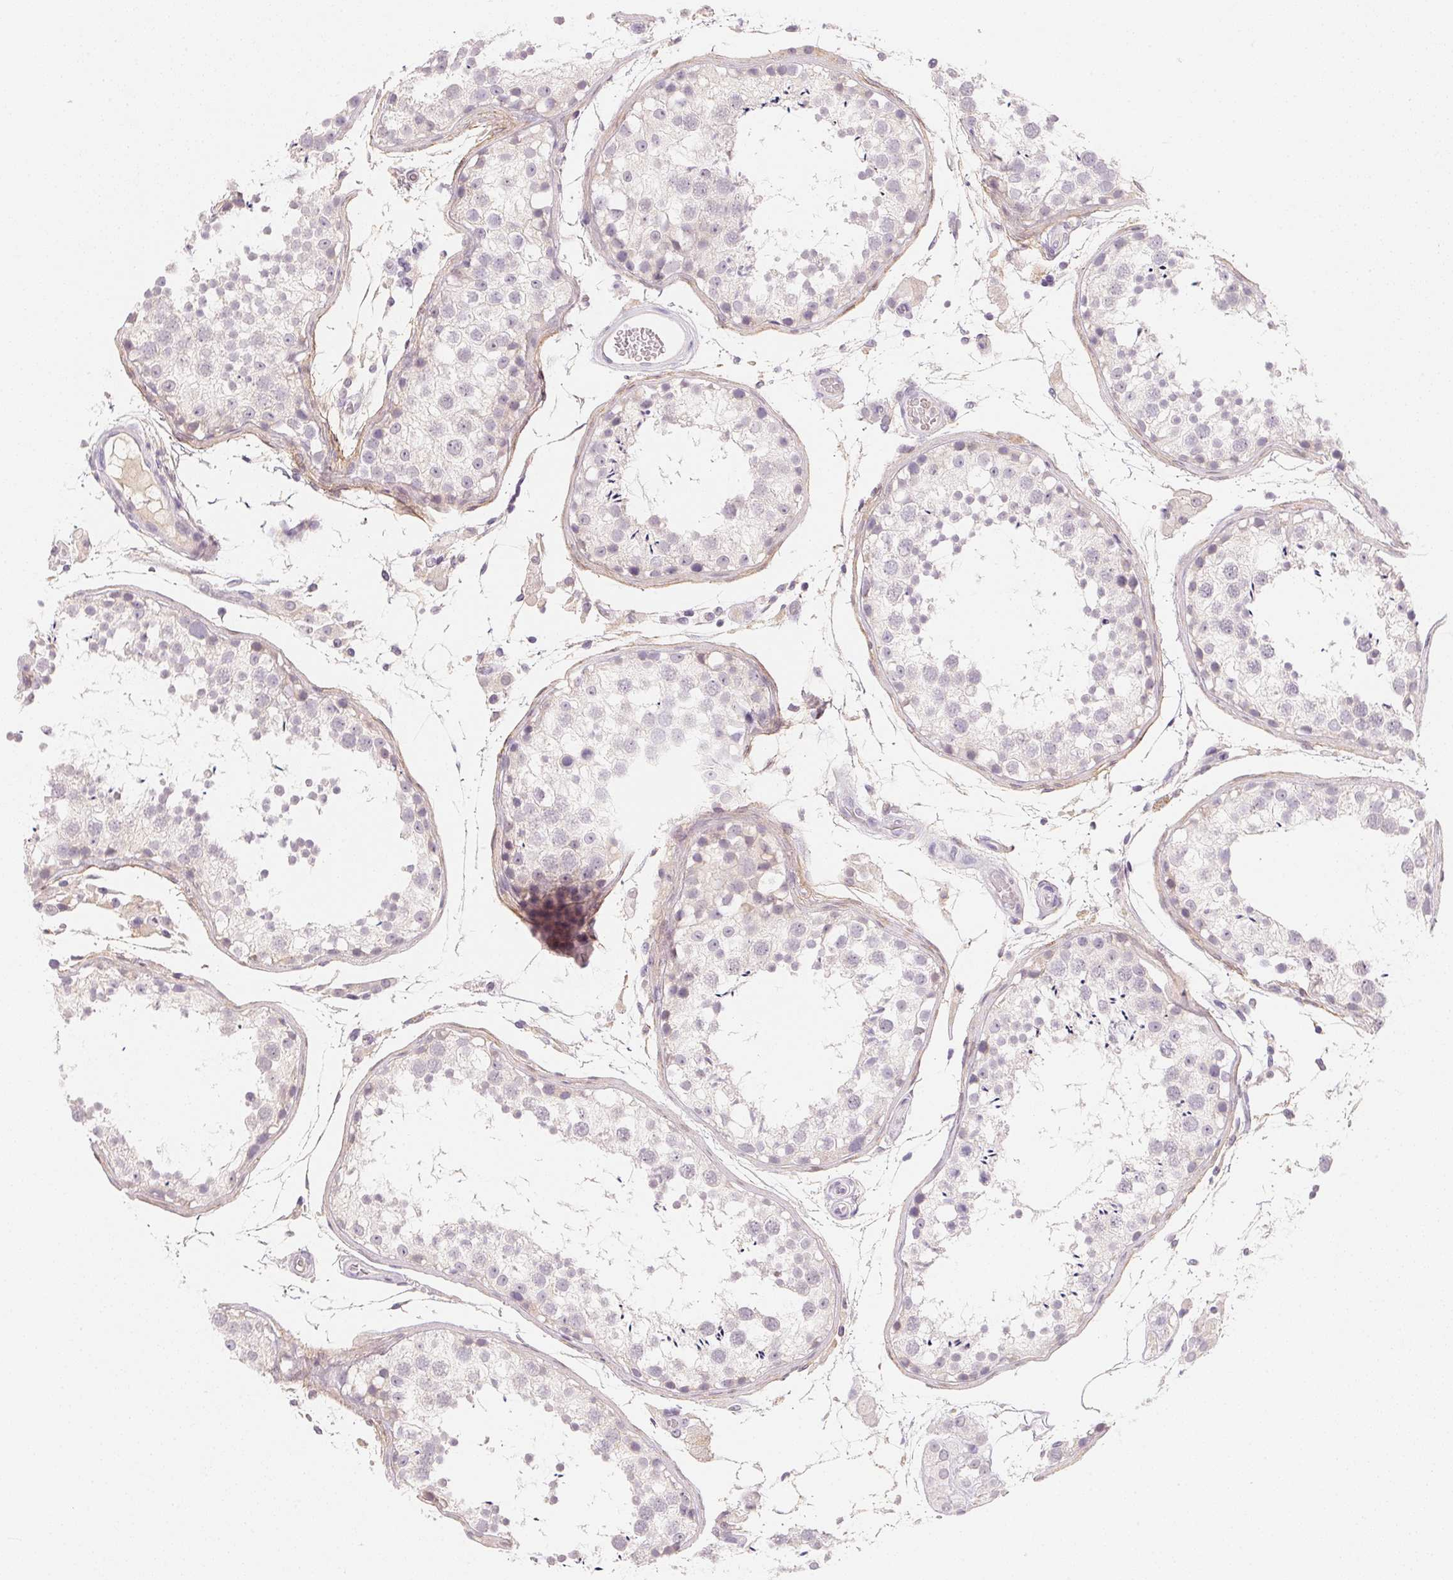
{"staining": {"intensity": "negative", "quantity": "none", "location": "none"}, "tissue": "testis", "cell_type": "Cells in seminiferous ducts", "image_type": "normal", "snomed": [{"axis": "morphology", "description": "Normal tissue, NOS"}, {"axis": "topography", "description": "Testis"}], "caption": "There is no significant staining in cells in seminiferous ducts of testis. (DAB (3,3'-diaminobenzidine) immunohistochemistry, high magnification).", "gene": "MCOLN3", "patient": {"sex": "male", "age": 29}}